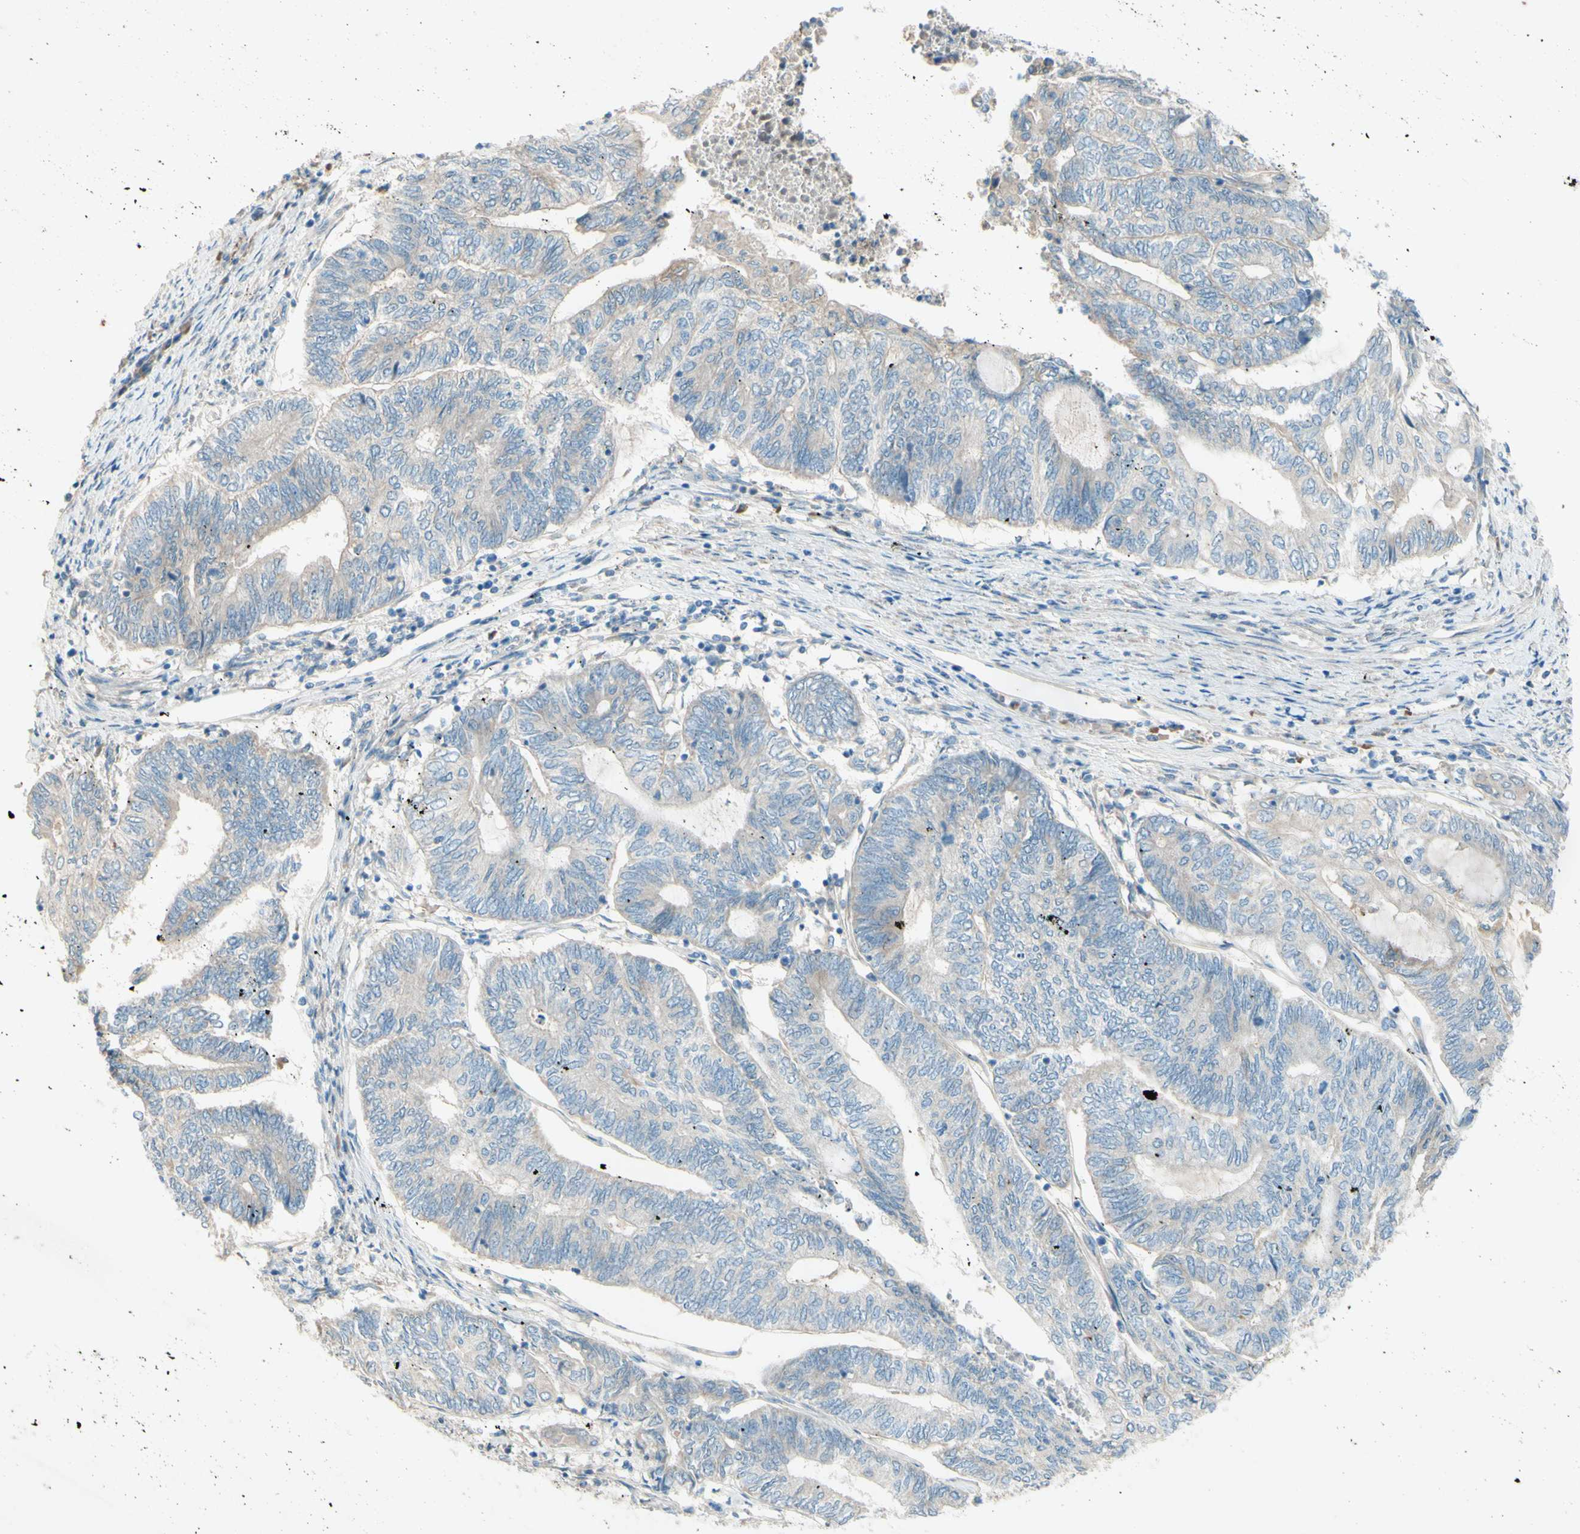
{"staining": {"intensity": "weak", "quantity": "25%-75%", "location": "cytoplasmic/membranous"}, "tissue": "endometrial cancer", "cell_type": "Tumor cells", "image_type": "cancer", "snomed": [{"axis": "morphology", "description": "Adenocarcinoma, NOS"}, {"axis": "topography", "description": "Uterus"}, {"axis": "topography", "description": "Endometrium"}], "caption": "Weak cytoplasmic/membranous protein staining is seen in about 25%-75% of tumor cells in endometrial adenocarcinoma.", "gene": "IL2", "patient": {"sex": "female", "age": 70}}